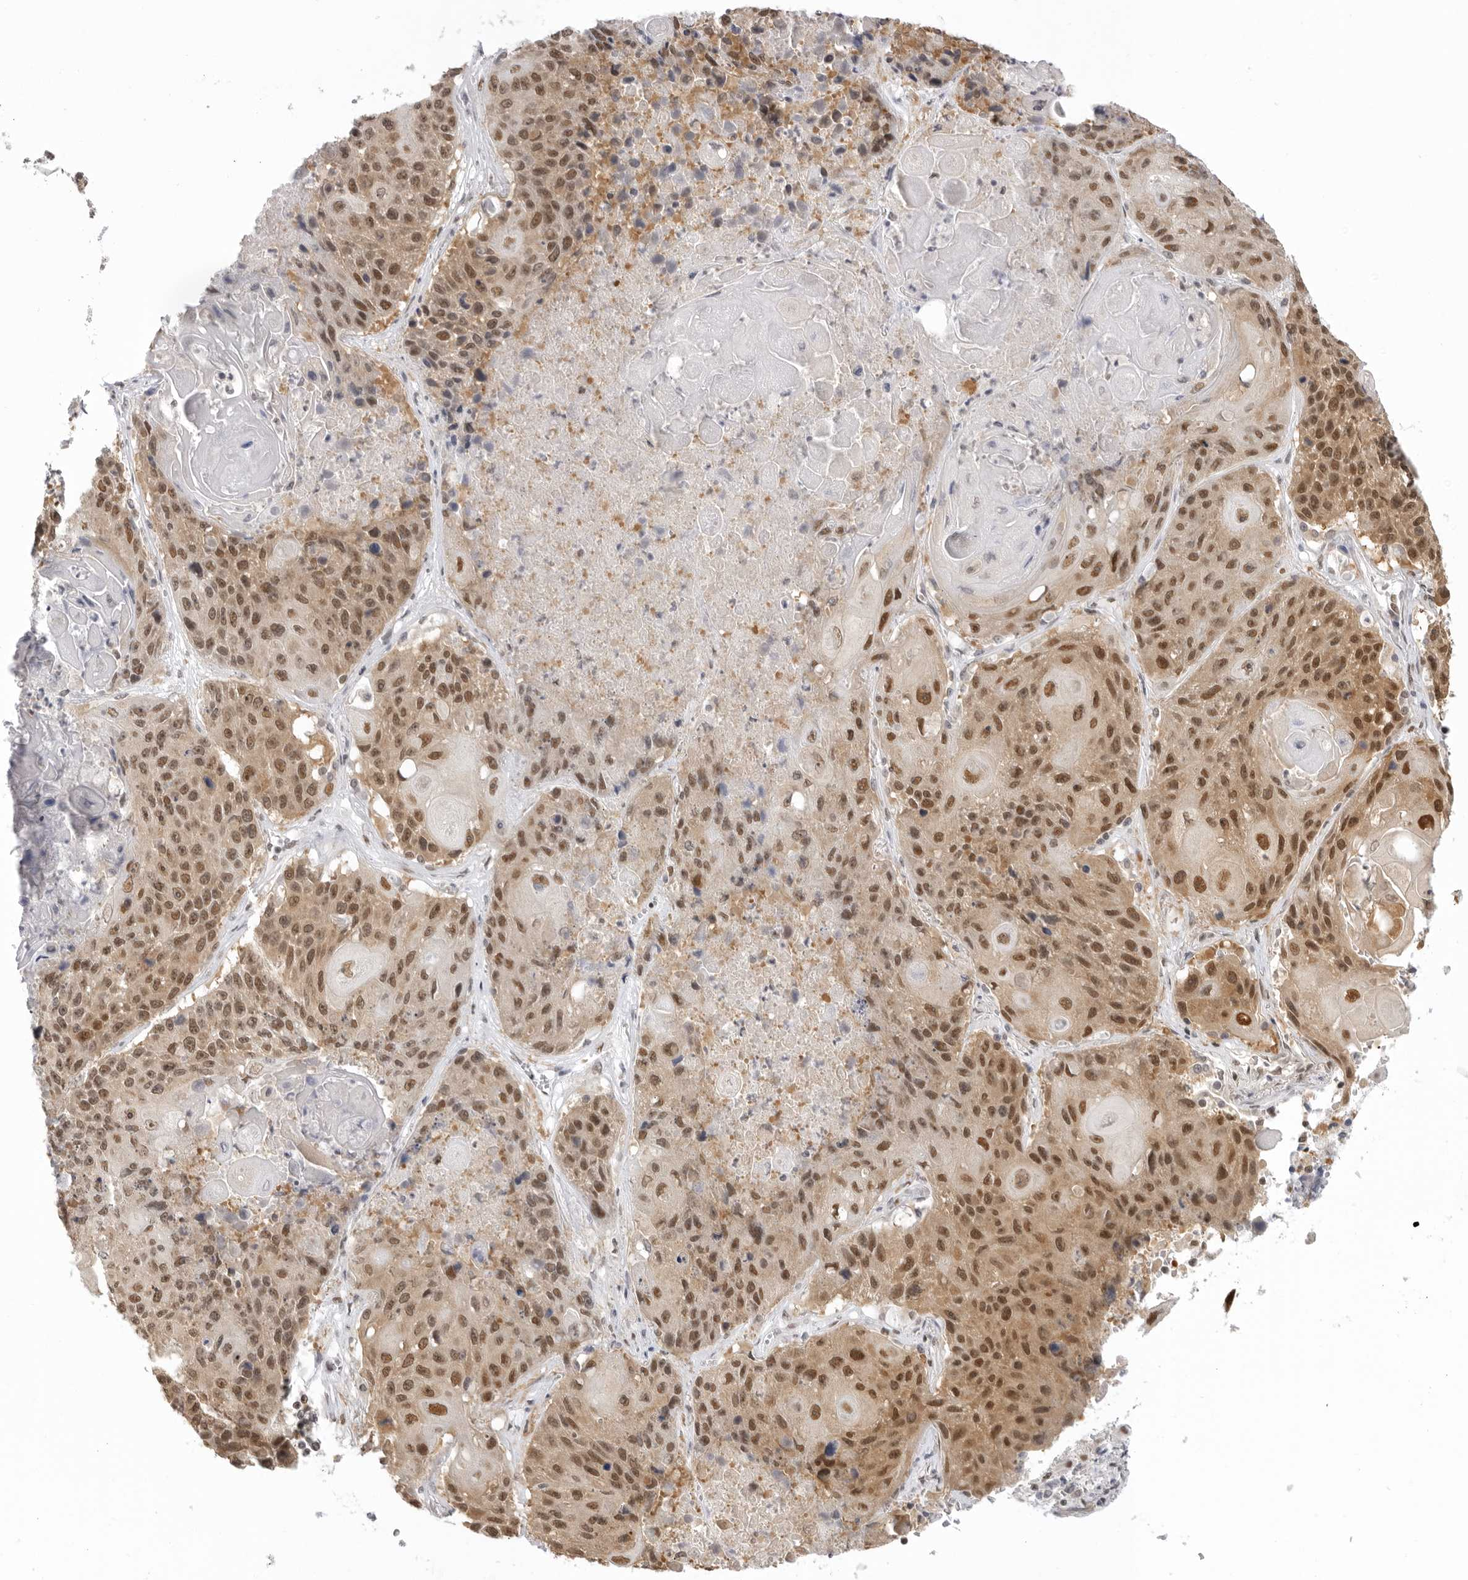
{"staining": {"intensity": "moderate", "quantity": ">75%", "location": "cytoplasmic/membranous,nuclear"}, "tissue": "lung cancer", "cell_type": "Tumor cells", "image_type": "cancer", "snomed": [{"axis": "morphology", "description": "Squamous cell carcinoma, NOS"}, {"axis": "topography", "description": "Lung"}], "caption": "Brown immunohistochemical staining in human lung squamous cell carcinoma reveals moderate cytoplasmic/membranous and nuclear staining in about >75% of tumor cells. (brown staining indicates protein expression, while blue staining denotes nuclei).", "gene": "RPA2", "patient": {"sex": "male", "age": 61}}